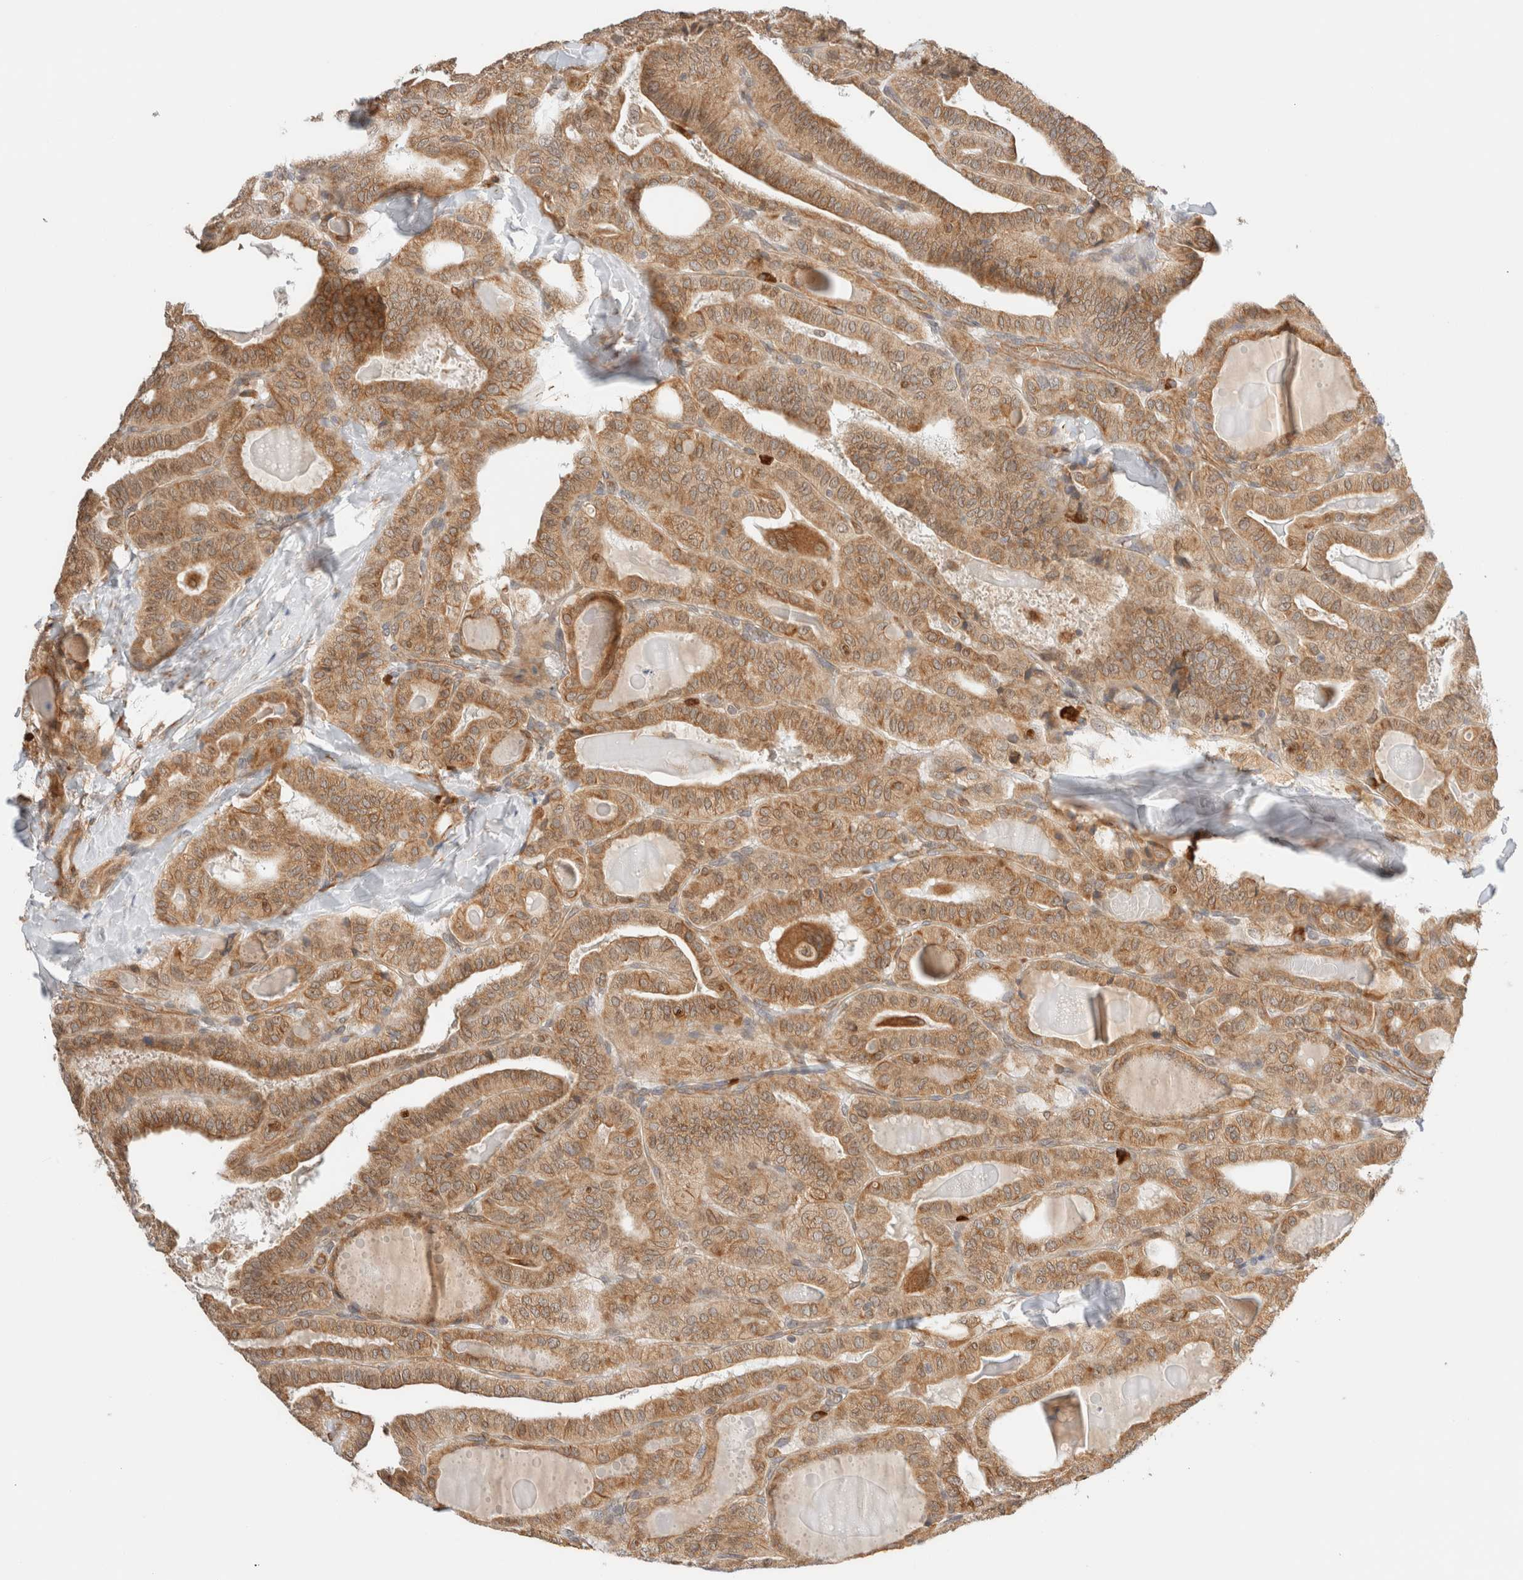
{"staining": {"intensity": "moderate", "quantity": ">75%", "location": "cytoplasmic/membranous,nuclear"}, "tissue": "thyroid cancer", "cell_type": "Tumor cells", "image_type": "cancer", "snomed": [{"axis": "morphology", "description": "Papillary adenocarcinoma, NOS"}, {"axis": "topography", "description": "Thyroid gland"}], "caption": "IHC (DAB (3,3'-diaminobenzidine)) staining of human papillary adenocarcinoma (thyroid) exhibits moderate cytoplasmic/membranous and nuclear protein expression in about >75% of tumor cells.", "gene": "SYVN1", "patient": {"sex": "male", "age": 77}}